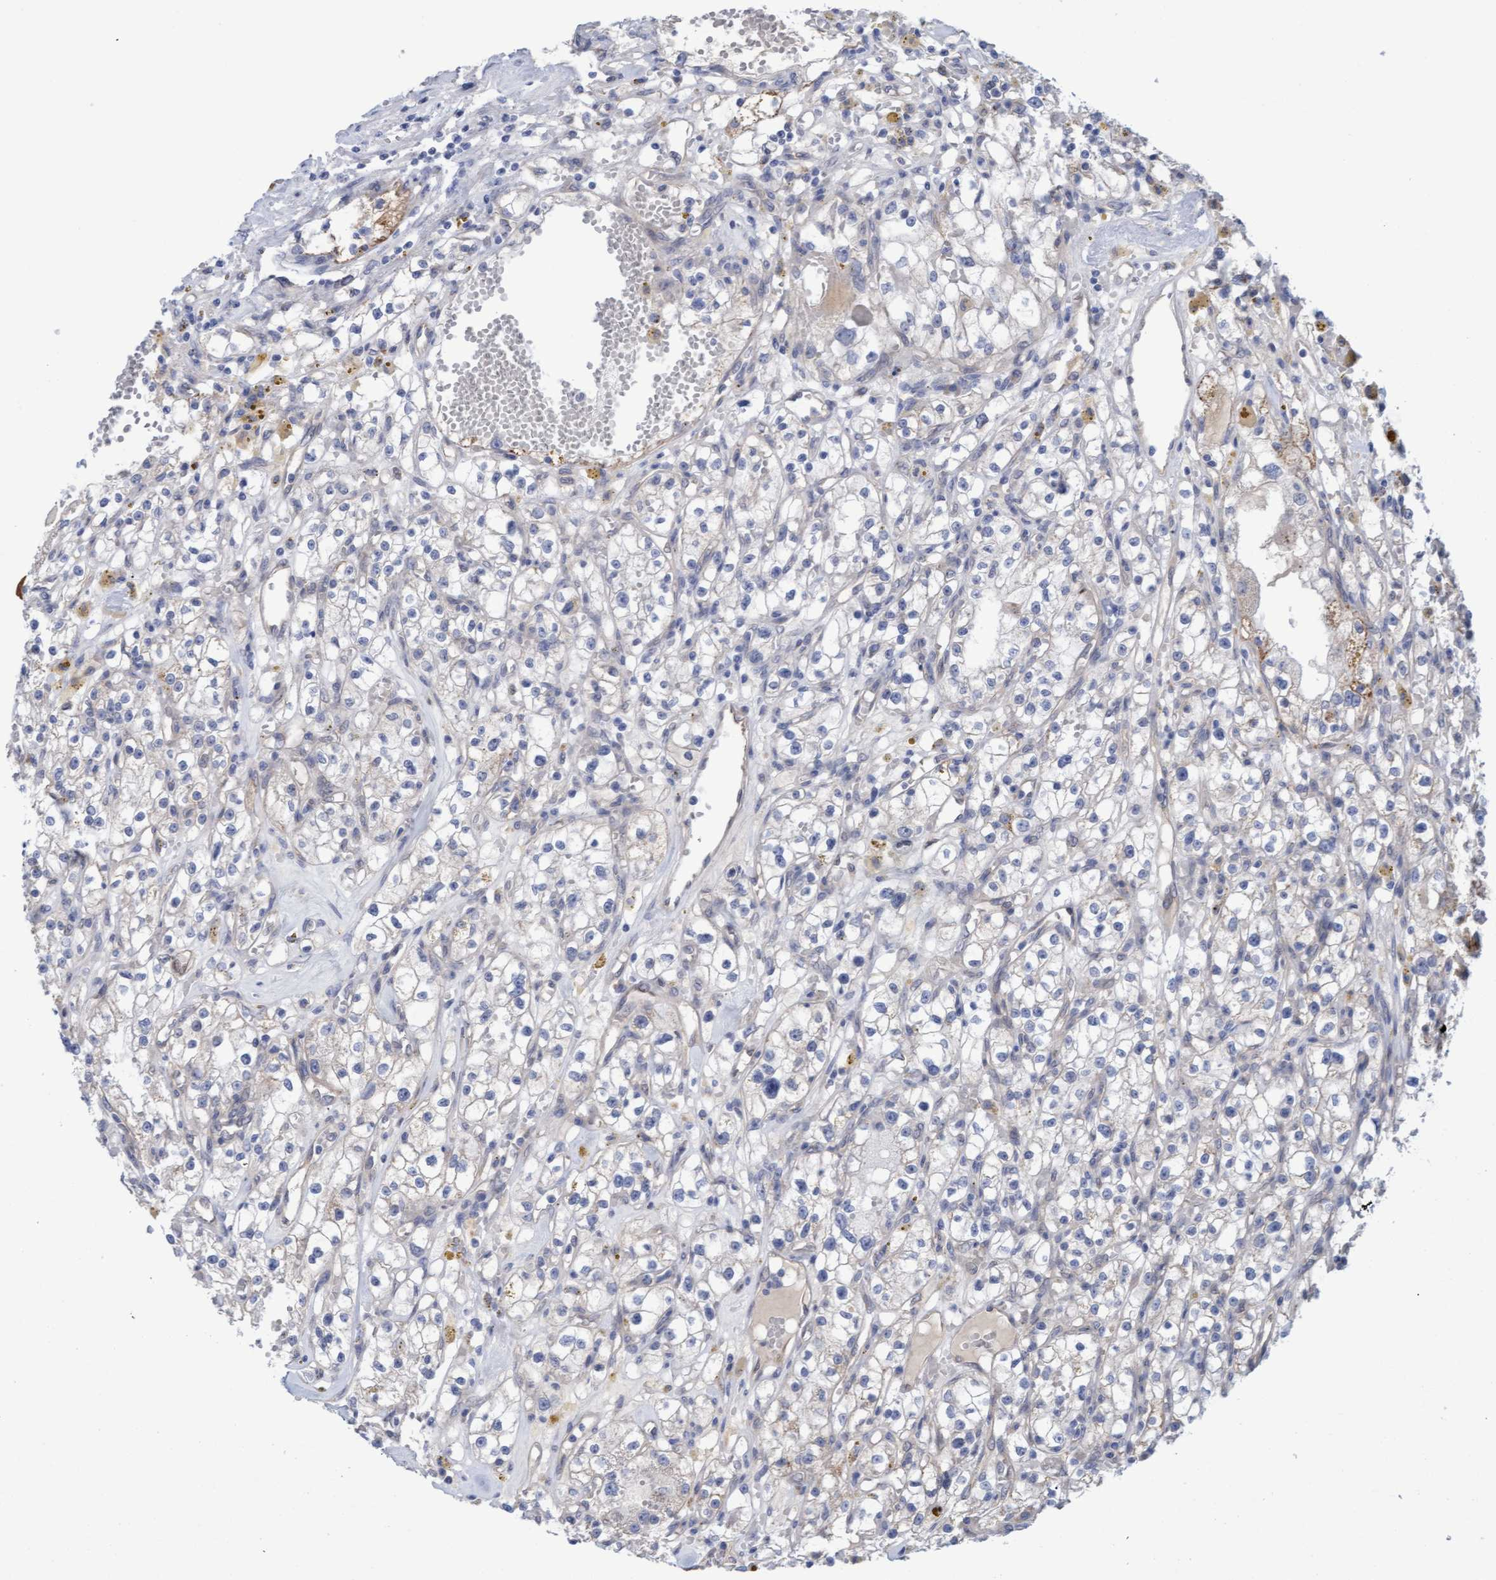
{"staining": {"intensity": "negative", "quantity": "none", "location": "none"}, "tissue": "renal cancer", "cell_type": "Tumor cells", "image_type": "cancer", "snomed": [{"axis": "morphology", "description": "Adenocarcinoma, NOS"}, {"axis": "topography", "description": "Kidney"}], "caption": "Renal cancer was stained to show a protein in brown. There is no significant staining in tumor cells.", "gene": "STXBP1", "patient": {"sex": "male", "age": 56}}